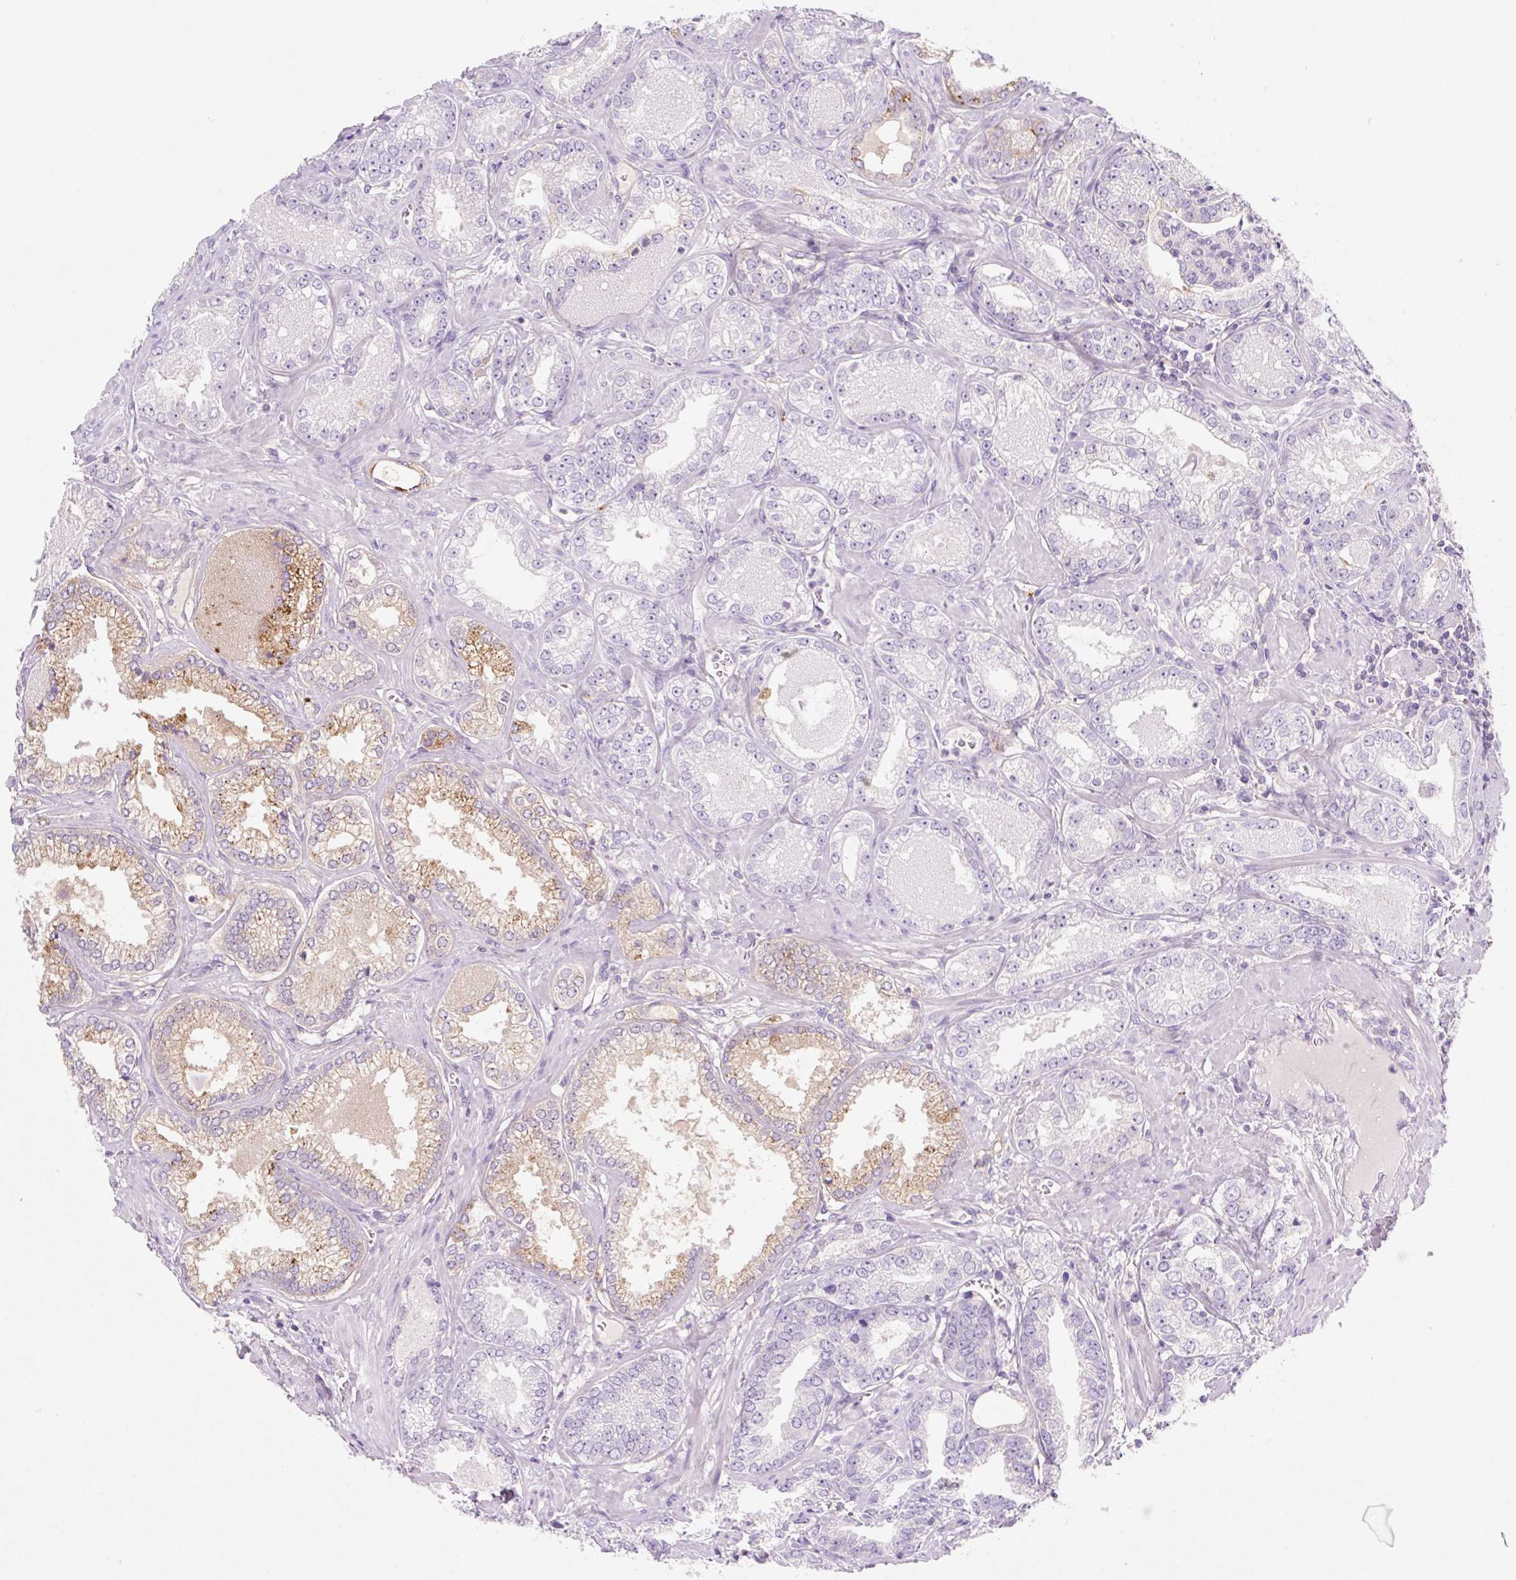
{"staining": {"intensity": "negative", "quantity": "none", "location": "none"}, "tissue": "prostate cancer", "cell_type": "Tumor cells", "image_type": "cancer", "snomed": [{"axis": "morphology", "description": "Adenocarcinoma, Medium grade"}, {"axis": "topography", "description": "Prostate"}], "caption": "Tumor cells are negative for protein expression in human adenocarcinoma (medium-grade) (prostate). (Brightfield microscopy of DAB (3,3'-diaminobenzidine) immunohistochemistry (IHC) at high magnification).", "gene": "LYVE1", "patient": {"sex": "male", "age": 57}}